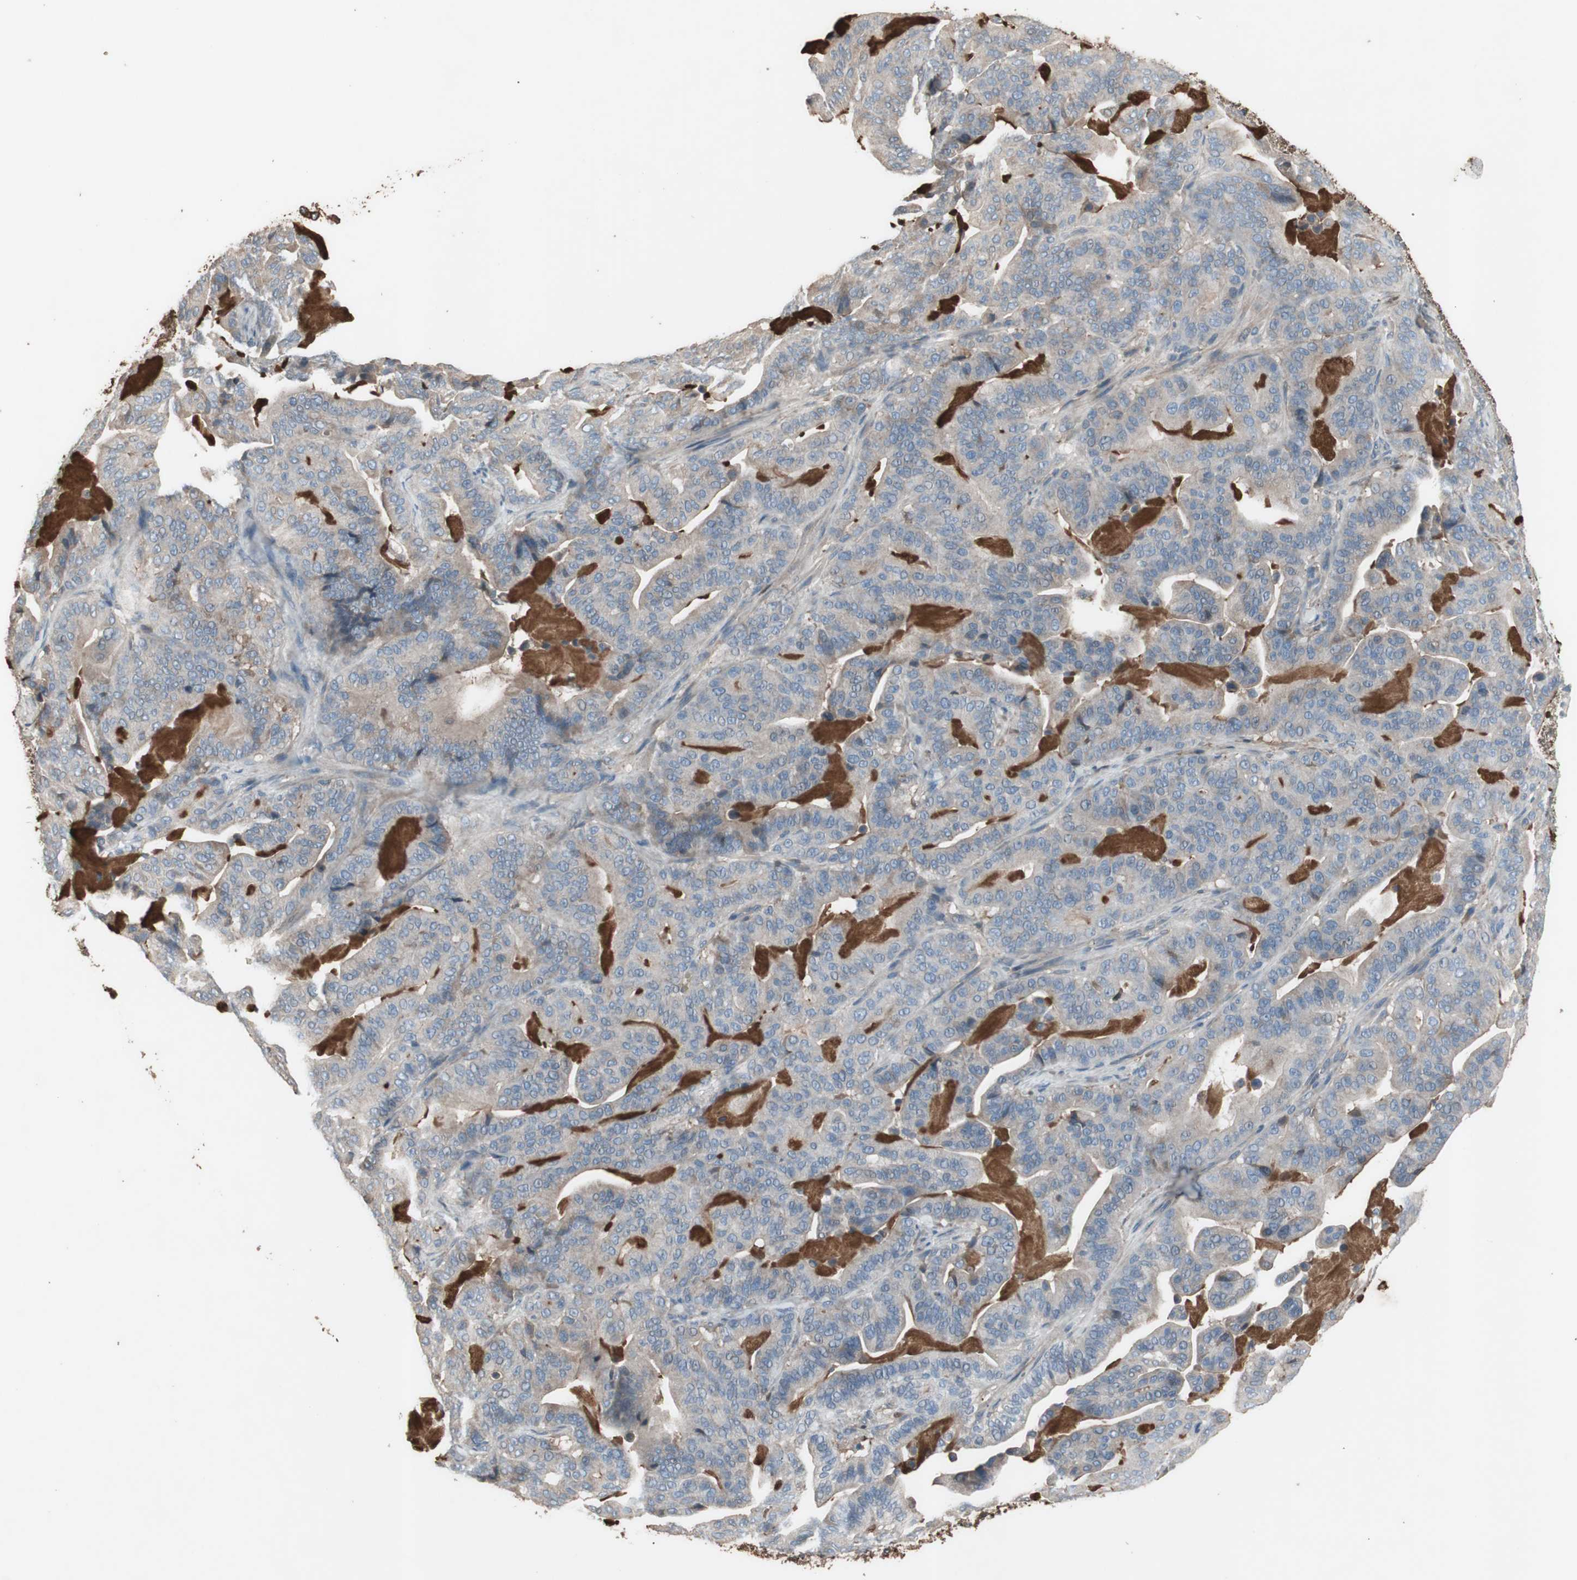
{"staining": {"intensity": "negative", "quantity": "none", "location": "none"}, "tissue": "pancreatic cancer", "cell_type": "Tumor cells", "image_type": "cancer", "snomed": [{"axis": "morphology", "description": "Adenocarcinoma, NOS"}, {"axis": "topography", "description": "Pancreas"}], "caption": "The immunohistochemistry micrograph has no significant expression in tumor cells of pancreatic adenocarcinoma tissue.", "gene": "MMP14", "patient": {"sex": "male", "age": 63}}